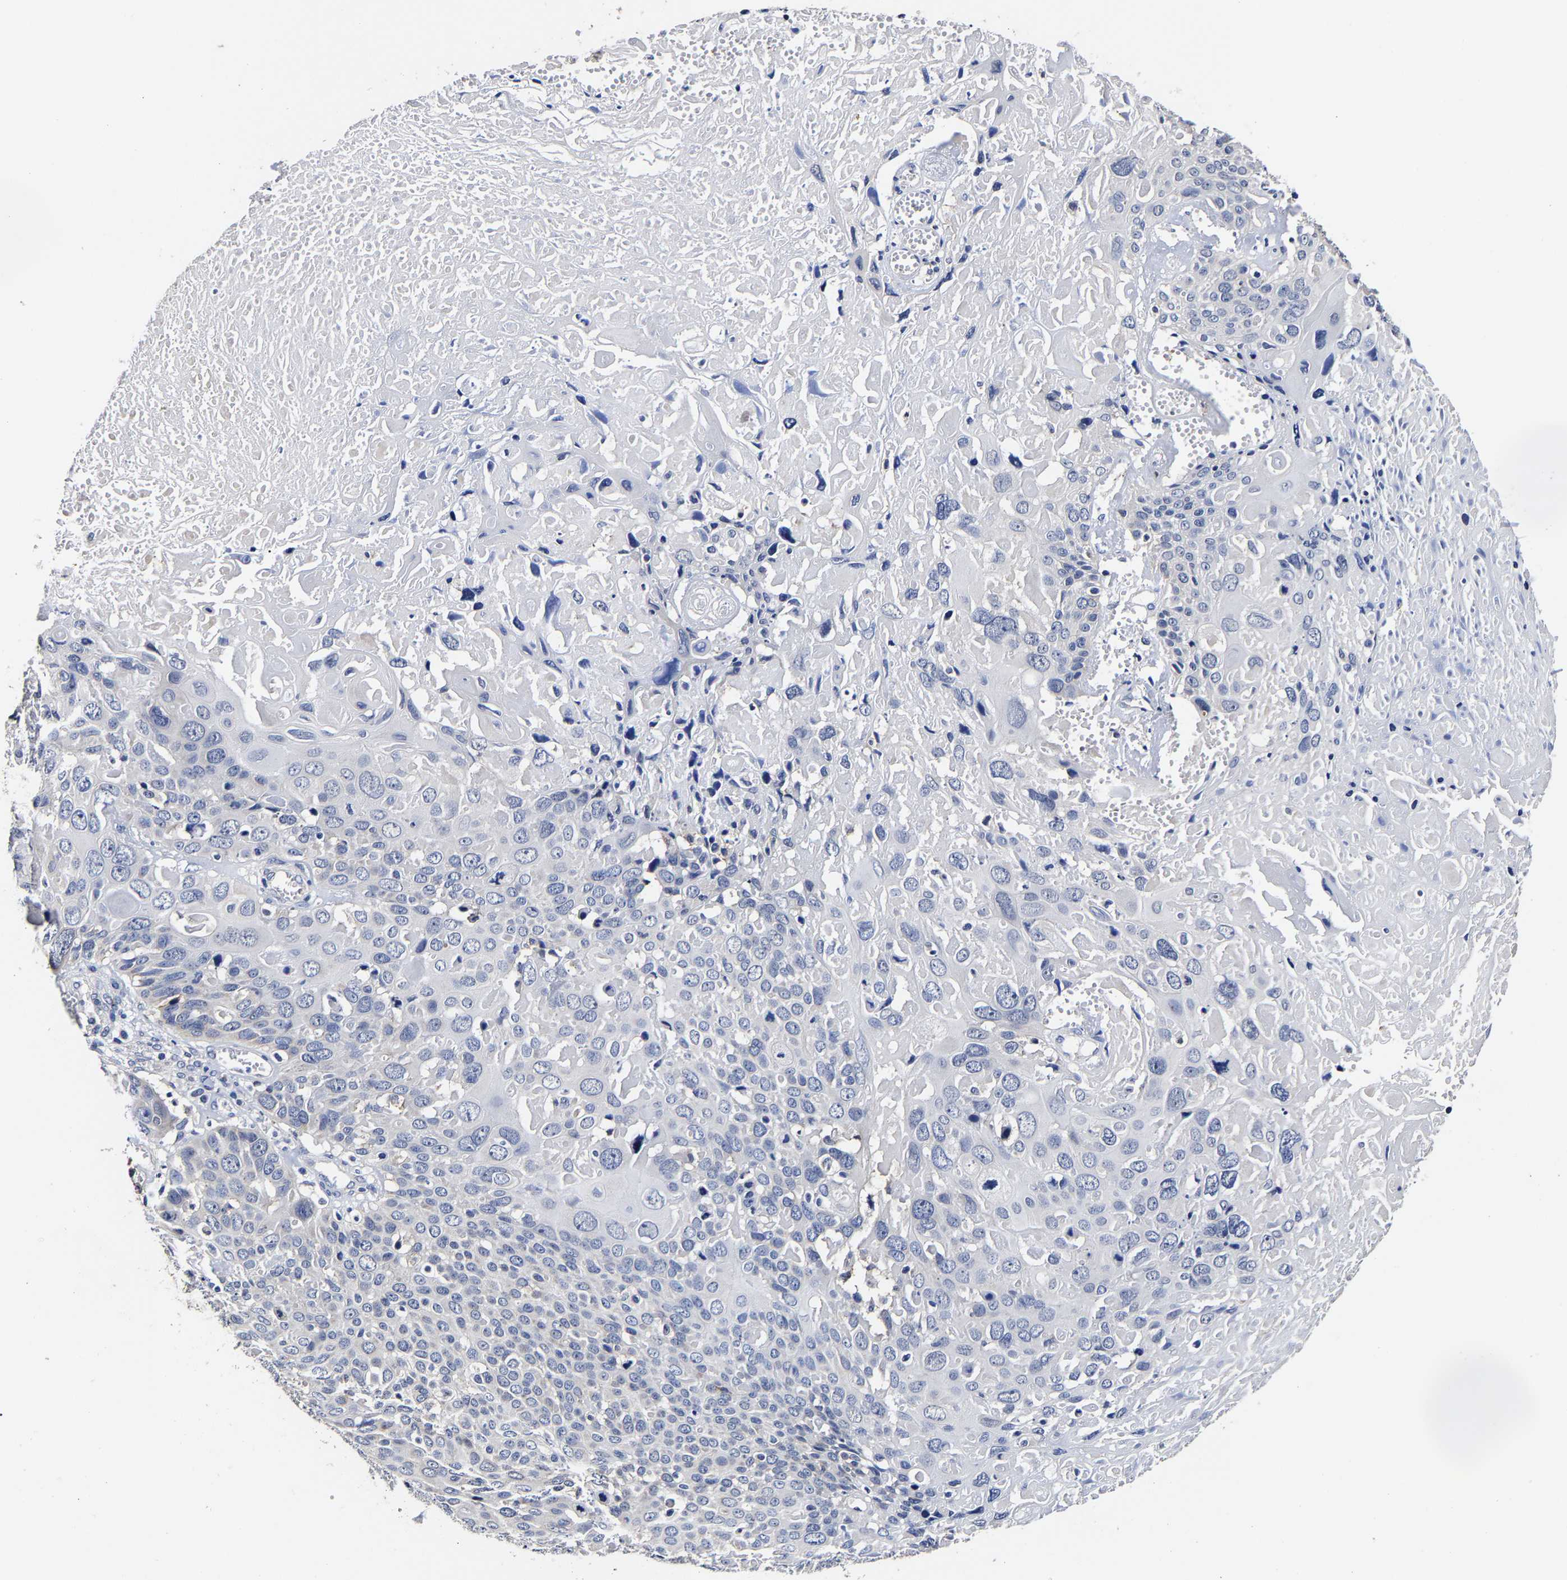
{"staining": {"intensity": "negative", "quantity": "none", "location": "none"}, "tissue": "cervical cancer", "cell_type": "Tumor cells", "image_type": "cancer", "snomed": [{"axis": "morphology", "description": "Squamous cell carcinoma, NOS"}, {"axis": "topography", "description": "Cervix"}], "caption": "Tumor cells are negative for brown protein staining in squamous cell carcinoma (cervical). (DAB IHC visualized using brightfield microscopy, high magnification).", "gene": "AASS", "patient": {"sex": "female", "age": 74}}